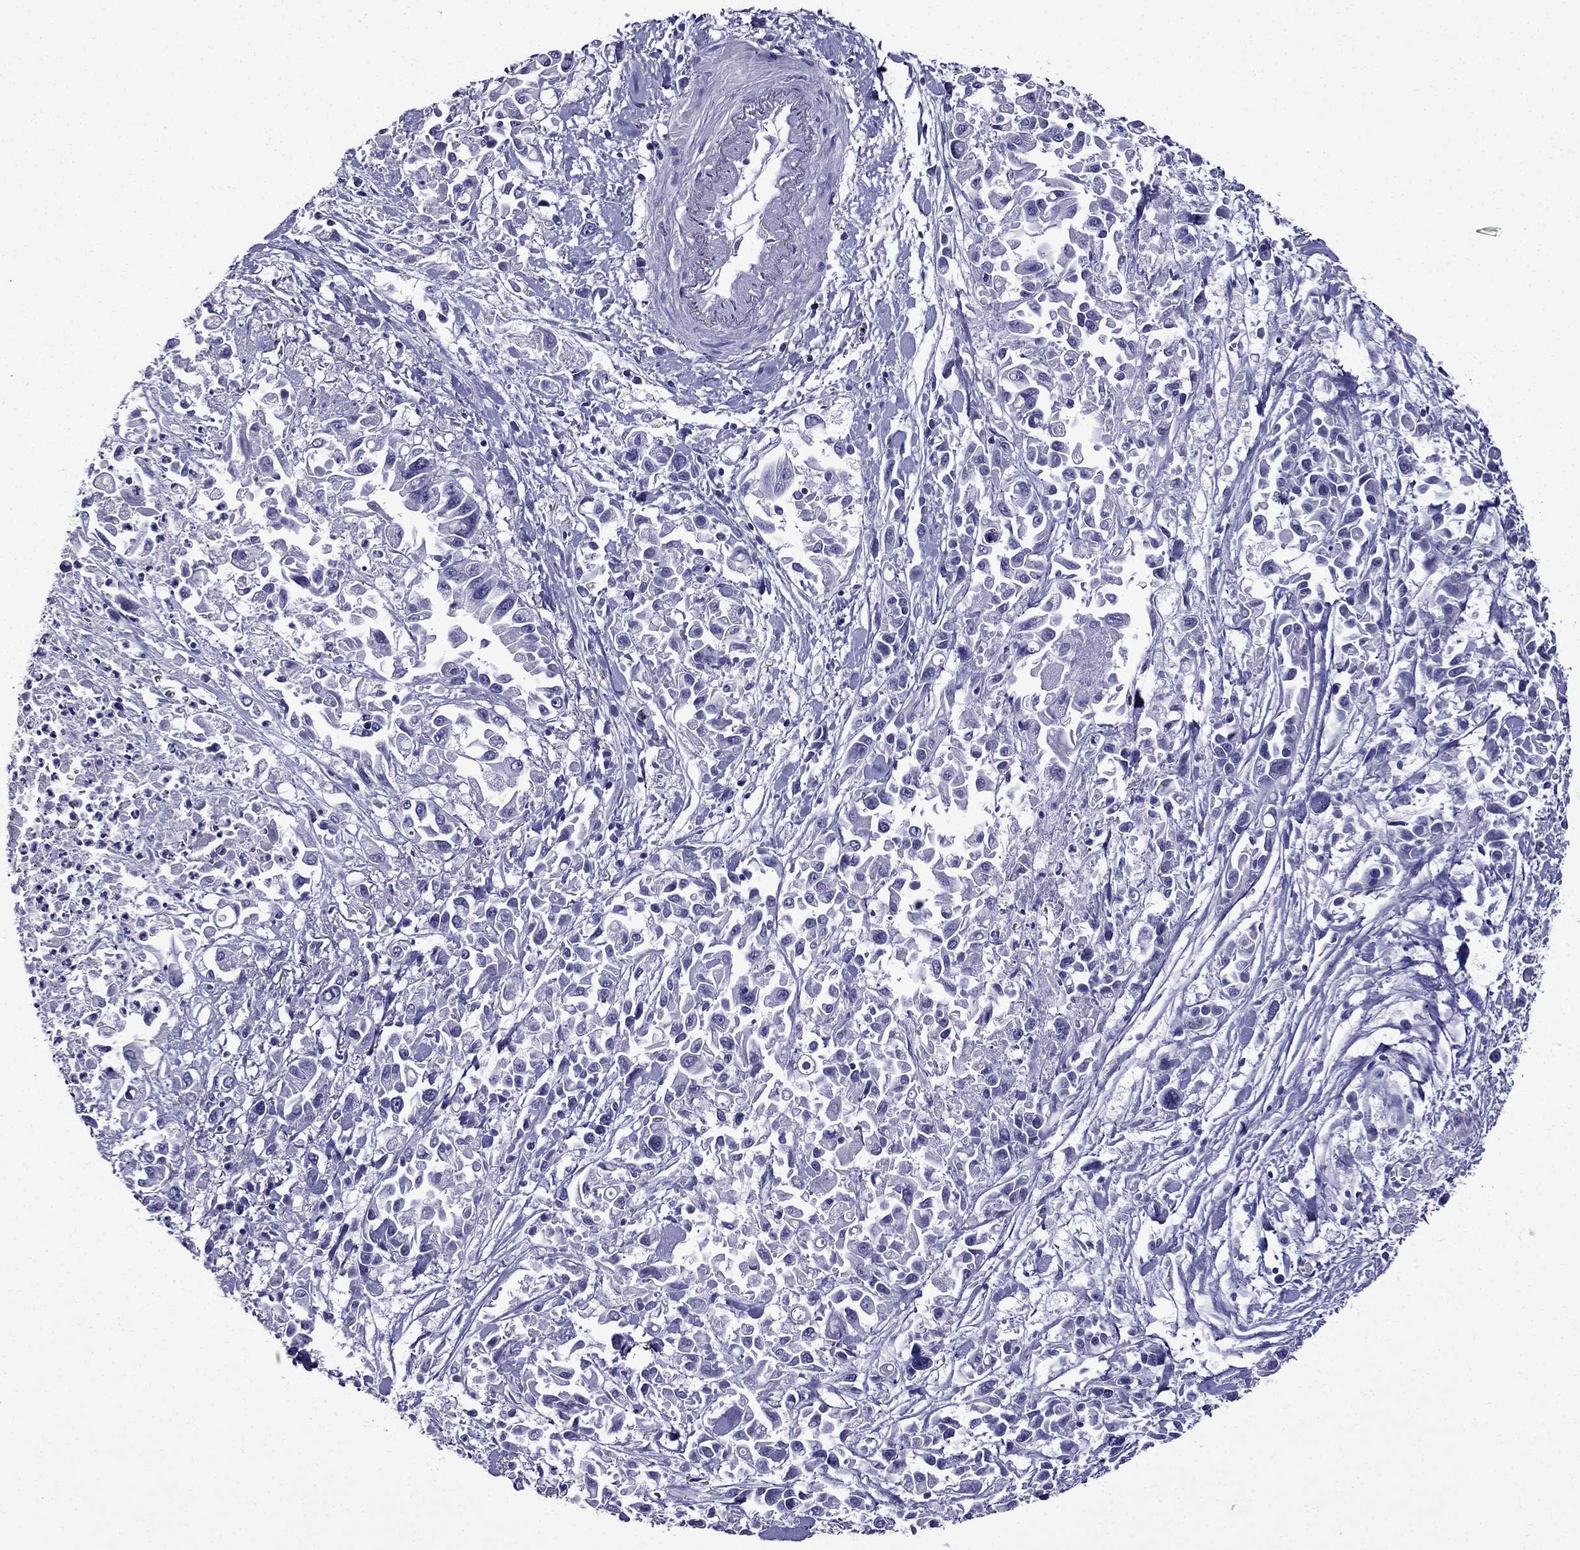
{"staining": {"intensity": "negative", "quantity": "none", "location": "none"}, "tissue": "pancreatic cancer", "cell_type": "Tumor cells", "image_type": "cancer", "snomed": [{"axis": "morphology", "description": "Adenocarcinoma, NOS"}, {"axis": "topography", "description": "Pancreas"}], "caption": "IHC photomicrograph of neoplastic tissue: human pancreatic adenocarcinoma stained with DAB (3,3'-diaminobenzidine) exhibits no significant protein positivity in tumor cells.", "gene": "ERC2", "patient": {"sex": "female", "age": 83}}